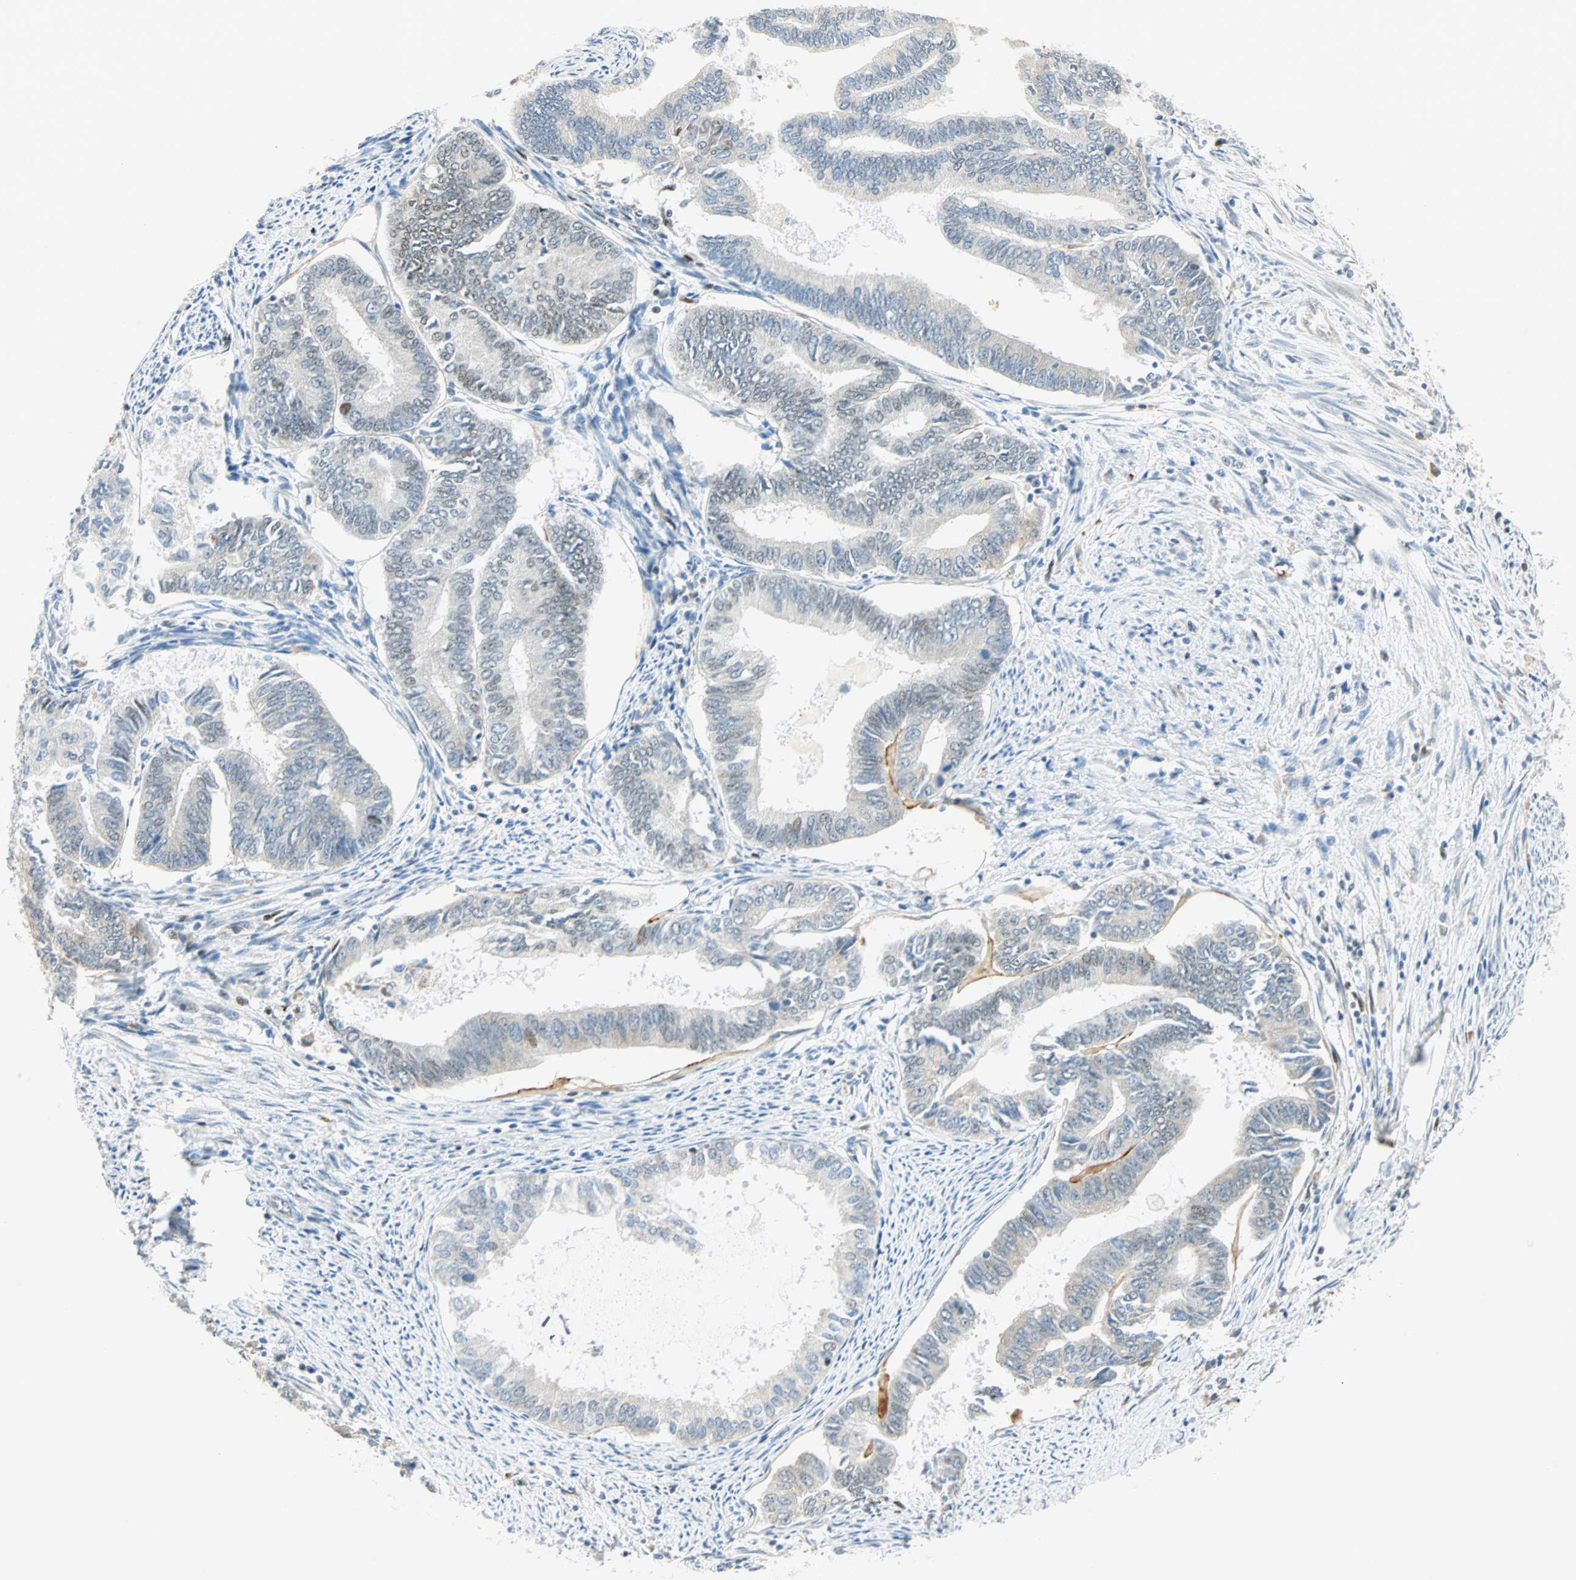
{"staining": {"intensity": "negative", "quantity": "none", "location": "none"}, "tissue": "endometrial cancer", "cell_type": "Tumor cells", "image_type": "cancer", "snomed": [{"axis": "morphology", "description": "Adenocarcinoma, NOS"}, {"axis": "topography", "description": "Endometrium"}], "caption": "Tumor cells show no significant staining in endometrial adenocarcinoma. (Immunohistochemistry (ihc), brightfield microscopy, high magnification).", "gene": "MSX2", "patient": {"sex": "female", "age": 86}}